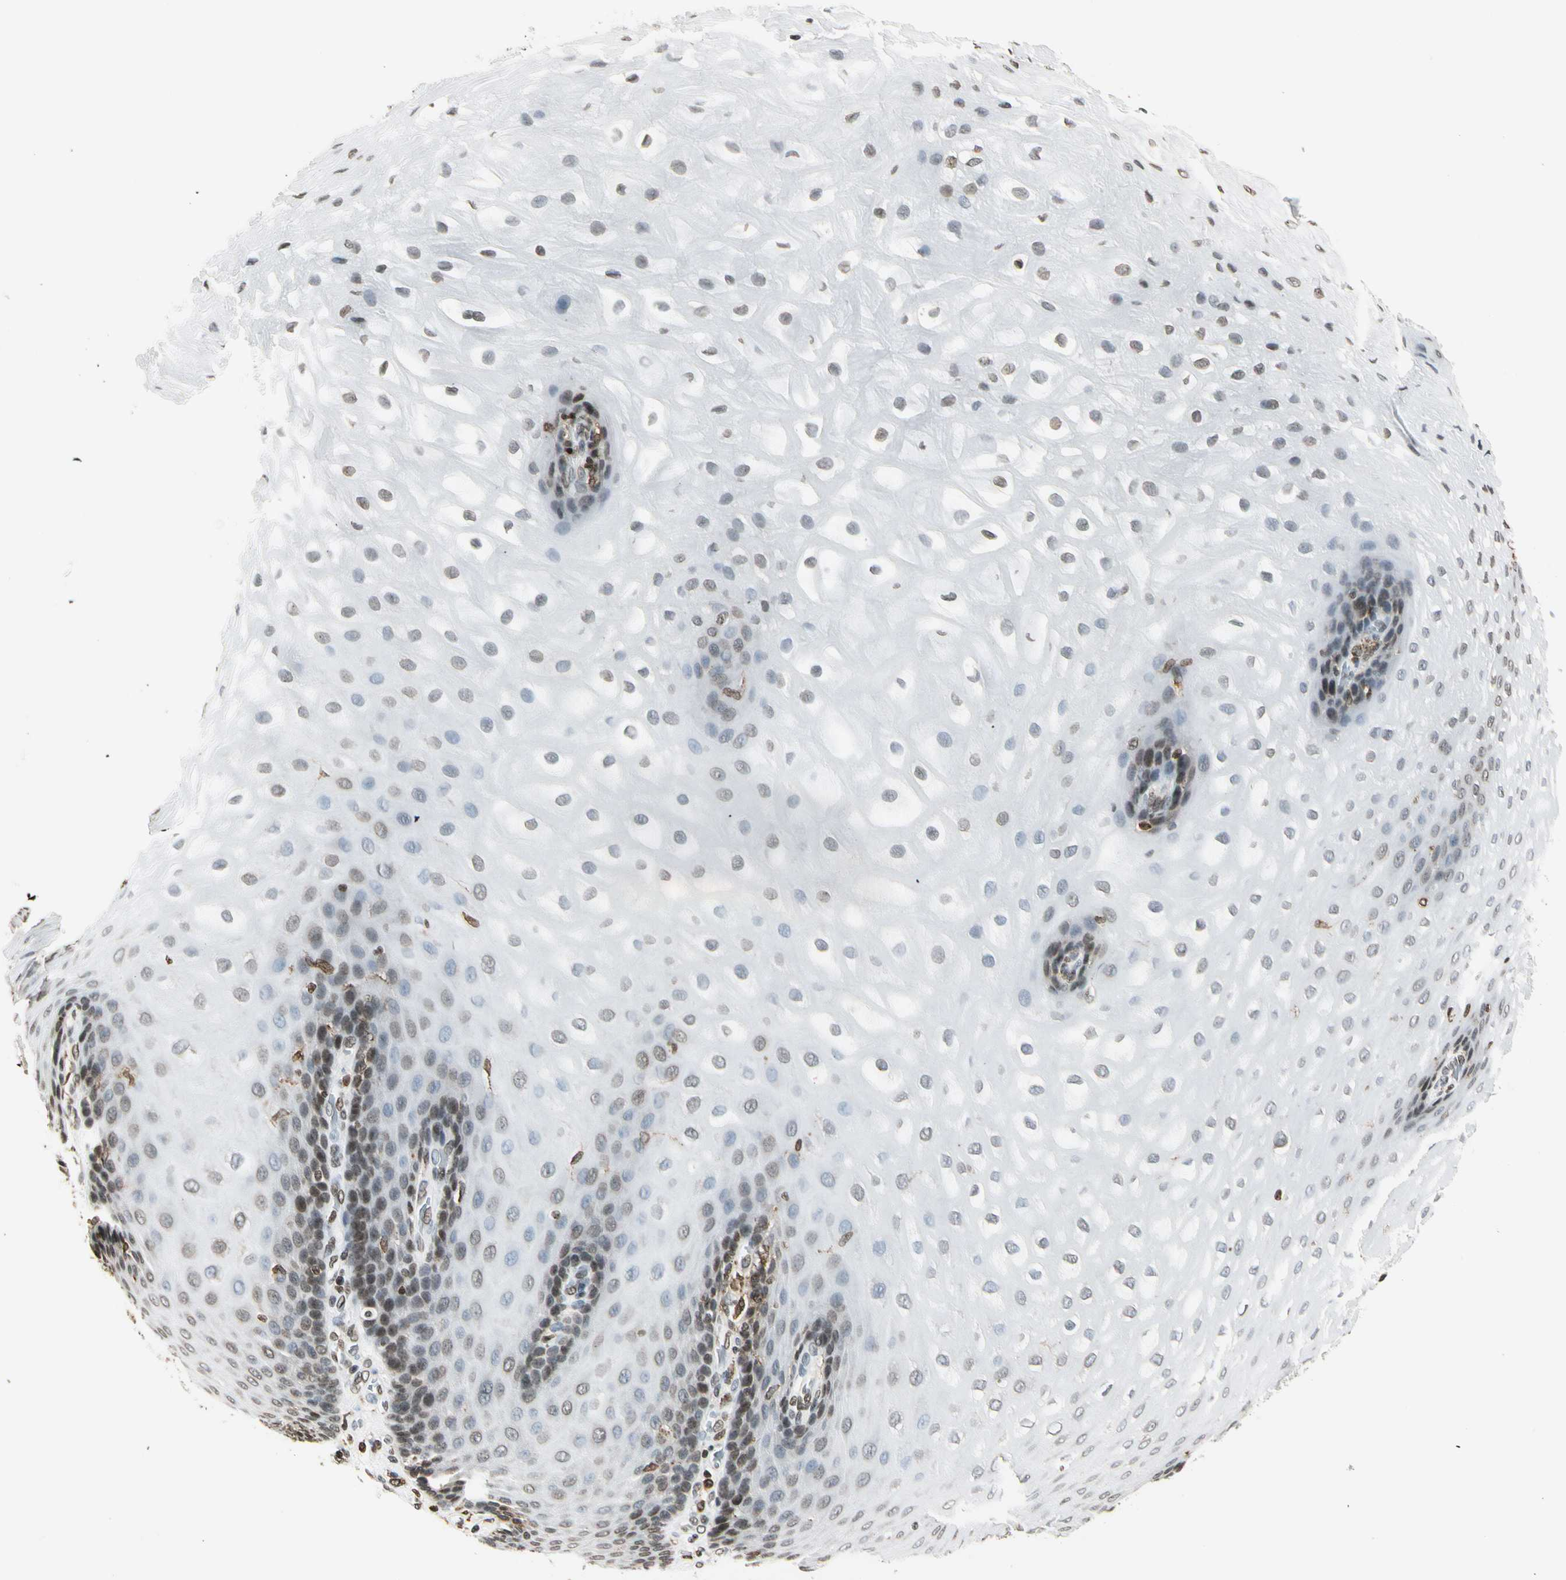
{"staining": {"intensity": "weak", "quantity": "<25%", "location": "nuclear"}, "tissue": "esophagus", "cell_type": "Squamous epithelial cells", "image_type": "normal", "snomed": [{"axis": "morphology", "description": "Normal tissue, NOS"}, {"axis": "morphology", "description": "Adenocarcinoma, NOS"}, {"axis": "topography", "description": "Esophagus"}, {"axis": "topography", "description": "Stomach"}], "caption": "The photomicrograph demonstrates no significant expression in squamous epithelial cells of esophagus. (Stains: DAB IHC with hematoxylin counter stain, Microscopy: brightfield microscopy at high magnification).", "gene": "FER", "patient": {"sex": "male", "age": 62}}